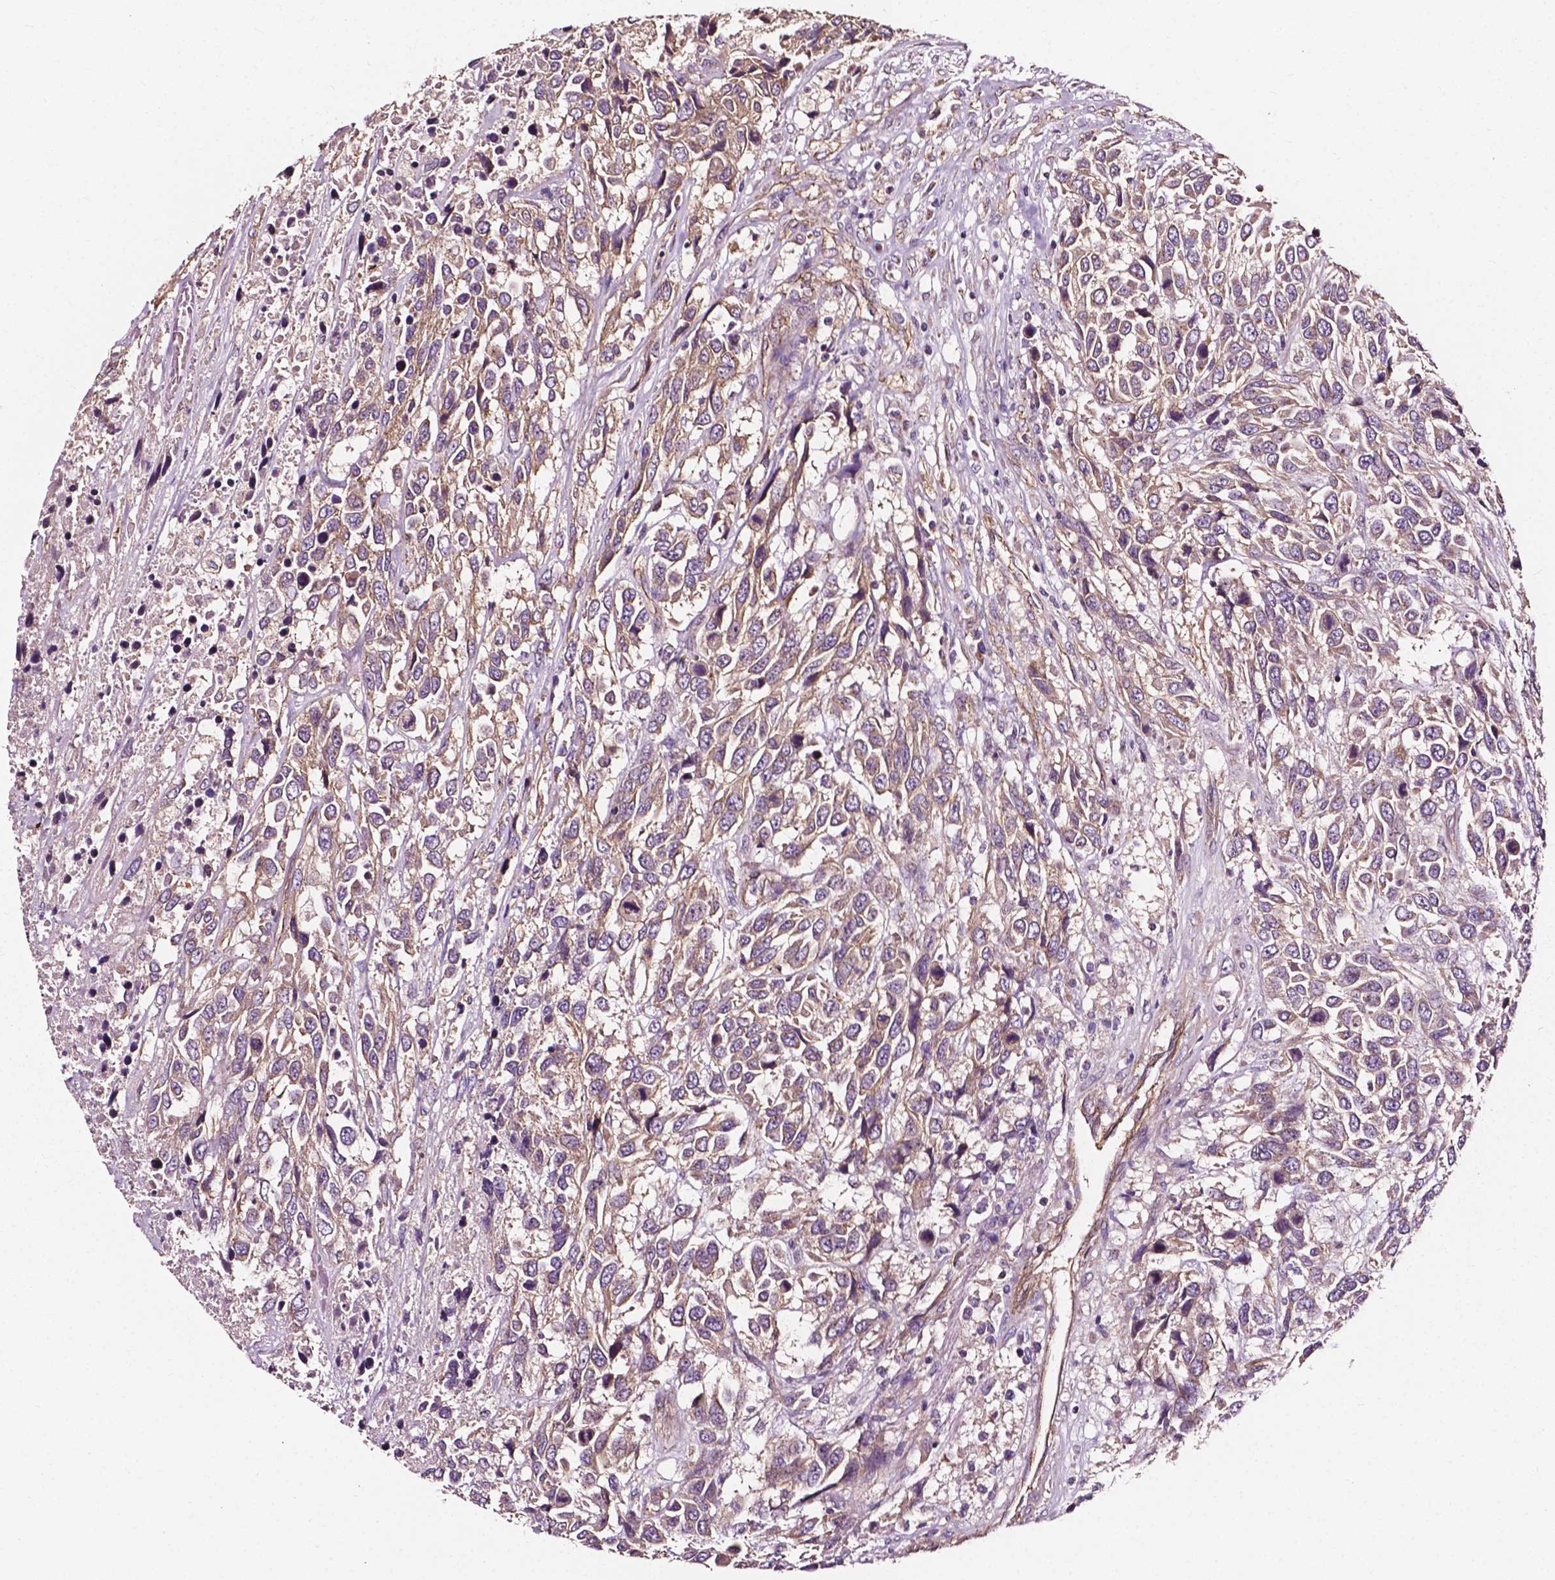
{"staining": {"intensity": "weak", "quantity": "25%-75%", "location": "cytoplasmic/membranous"}, "tissue": "urothelial cancer", "cell_type": "Tumor cells", "image_type": "cancer", "snomed": [{"axis": "morphology", "description": "Urothelial carcinoma, High grade"}, {"axis": "topography", "description": "Urinary bladder"}], "caption": "Immunohistochemical staining of urothelial cancer reveals low levels of weak cytoplasmic/membranous protein positivity in approximately 25%-75% of tumor cells.", "gene": "ATG16L1", "patient": {"sex": "female", "age": 70}}